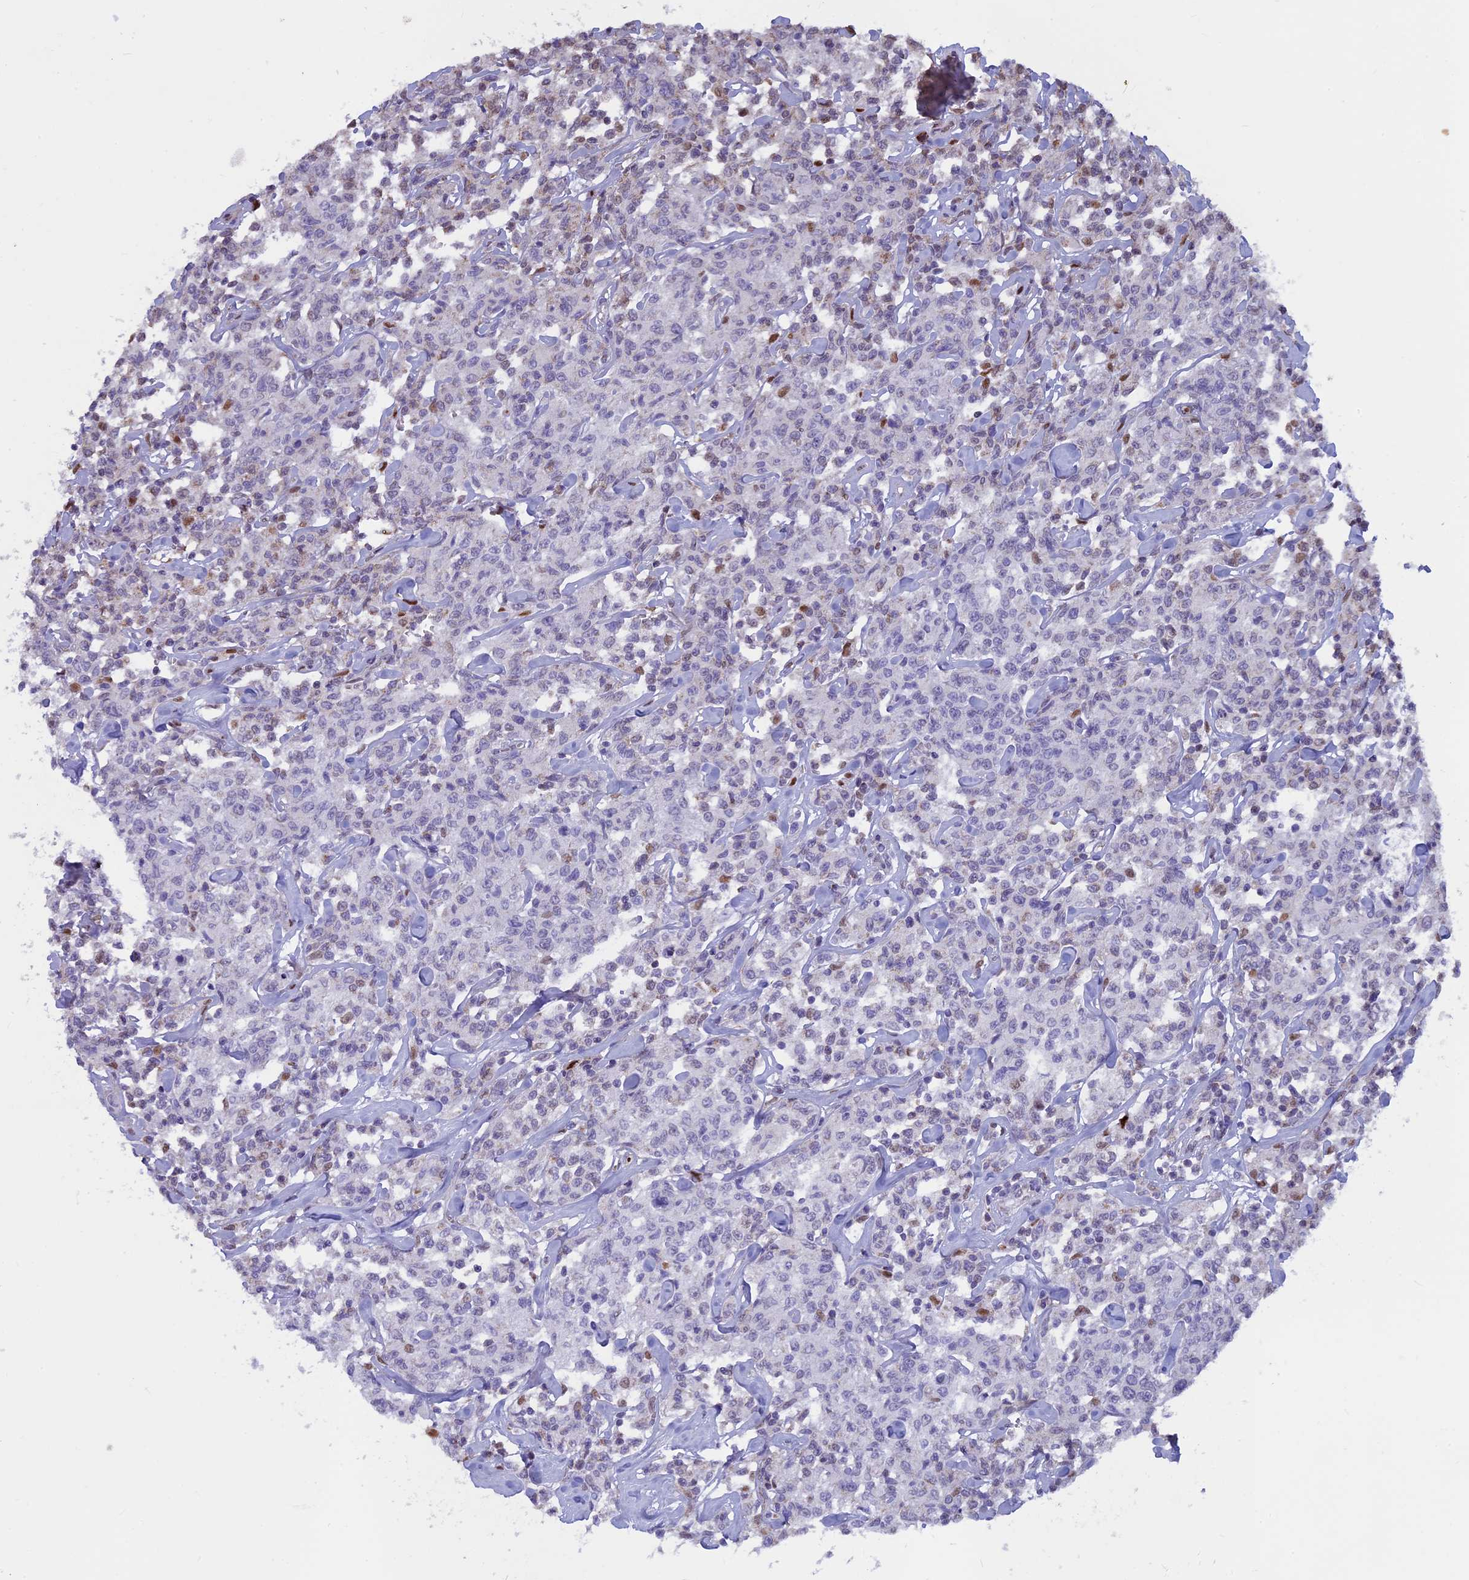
{"staining": {"intensity": "negative", "quantity": "none", "location": "none"}, "tissue": "lymphoma", "cell_type": "Tumor cells", "image_type": "cancer", "snomed": [{"axis": "morphology", "description": "Malignant lymphoma, non-Hodgkin's type, Low grade"}, {"axis": "topography", "description": "Small intestine"}], "caption": "An image of human lymphoma is negative for staining in tumor cells.", "gene": "ACSS1", "patient": {"sex": "female", "age": 59}}